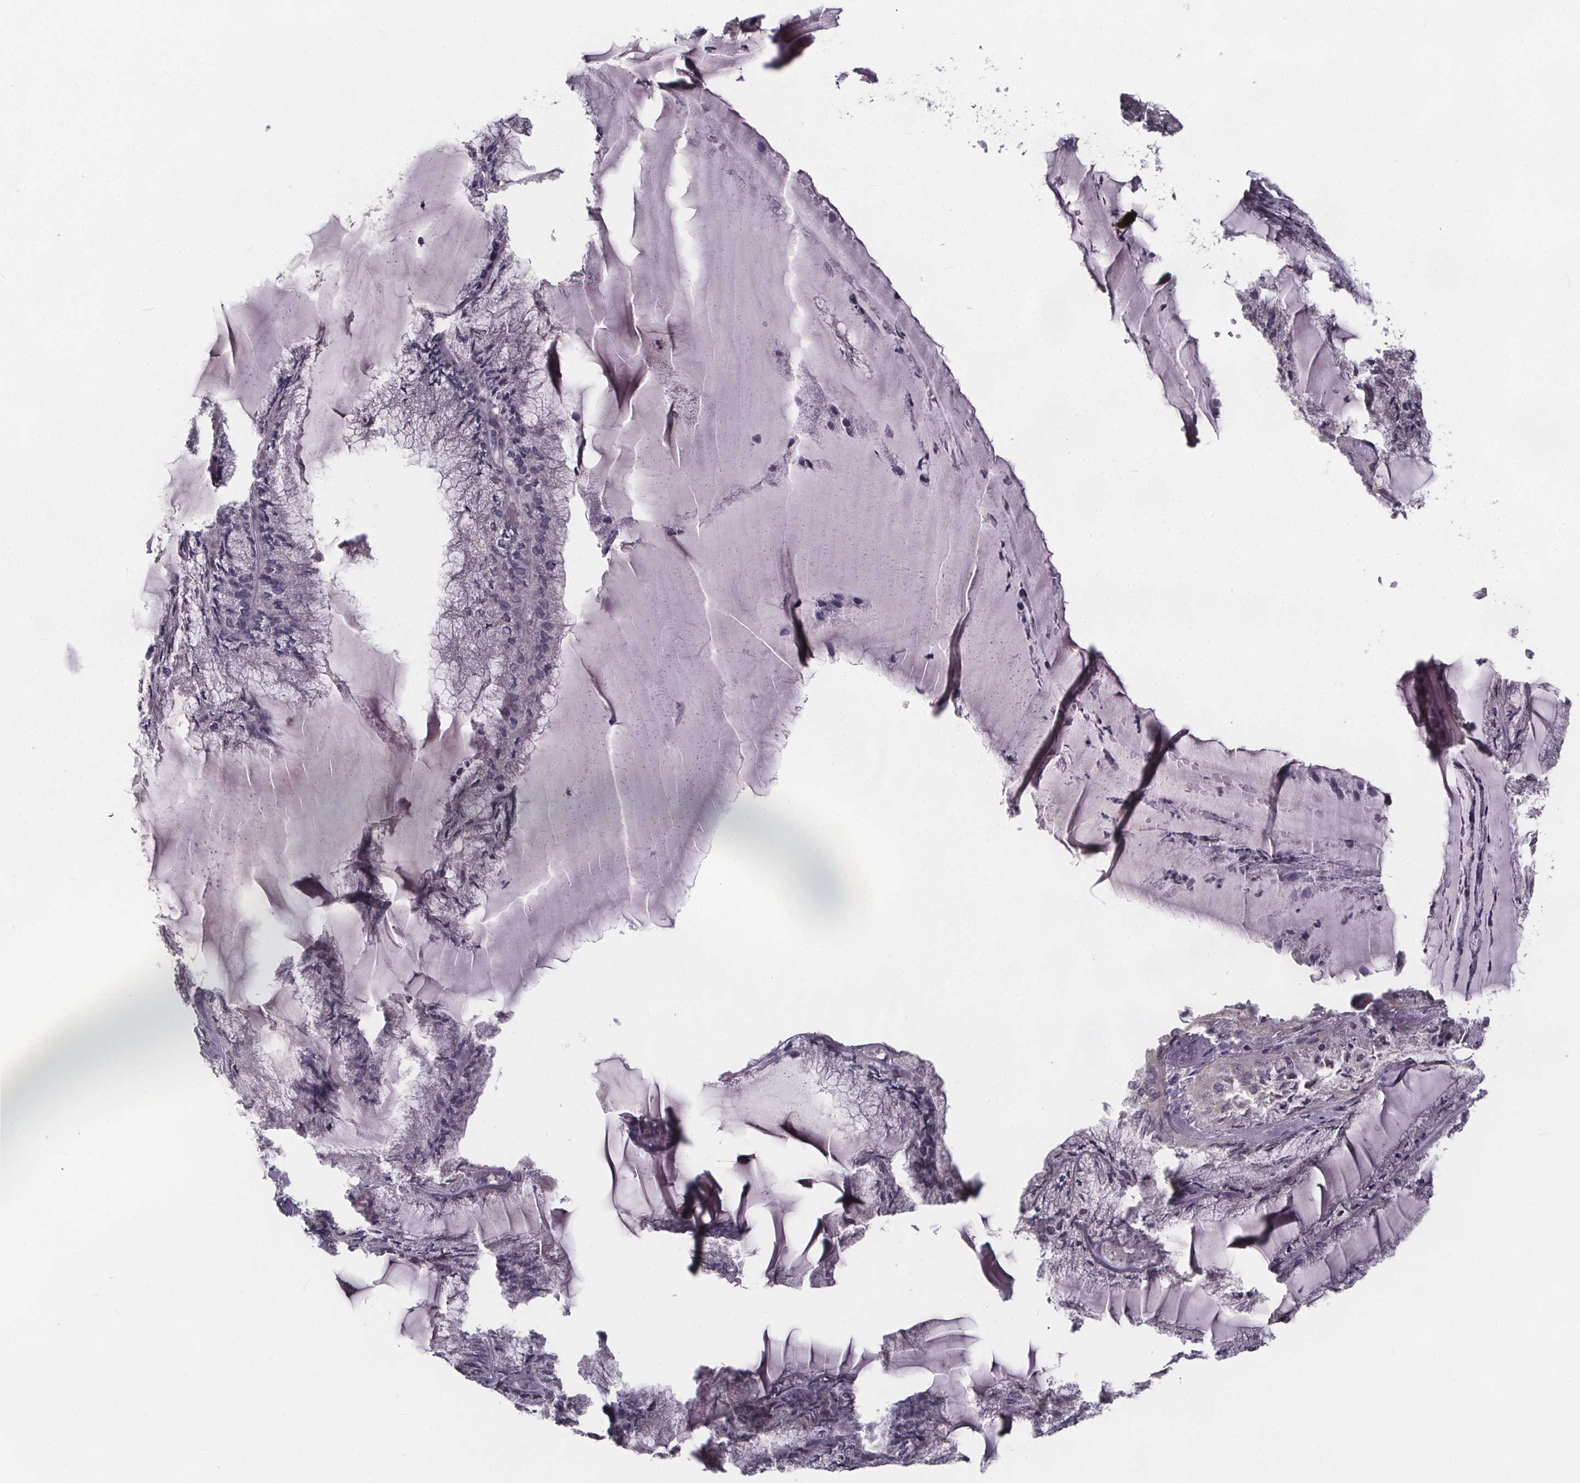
{"staining": {"intensity": "negative", "quantity": "none", "location": "none"}, "tissue": "endometrial cancer", "cell_type": "Tumor cells", "image_type": "cancer", "snomed": [{"axis": "morphology", "description": "Carcinoma, NOS"}, {"axis": "topography", "description": "Endometrium"}], "caption": "DAB immunohistochemical staining of human endometrial cancer (carcinoma) shows no significant positivity in tumor cells.", "gene": "FAM181B", "patient": {"sex": "female", "age": 62}}